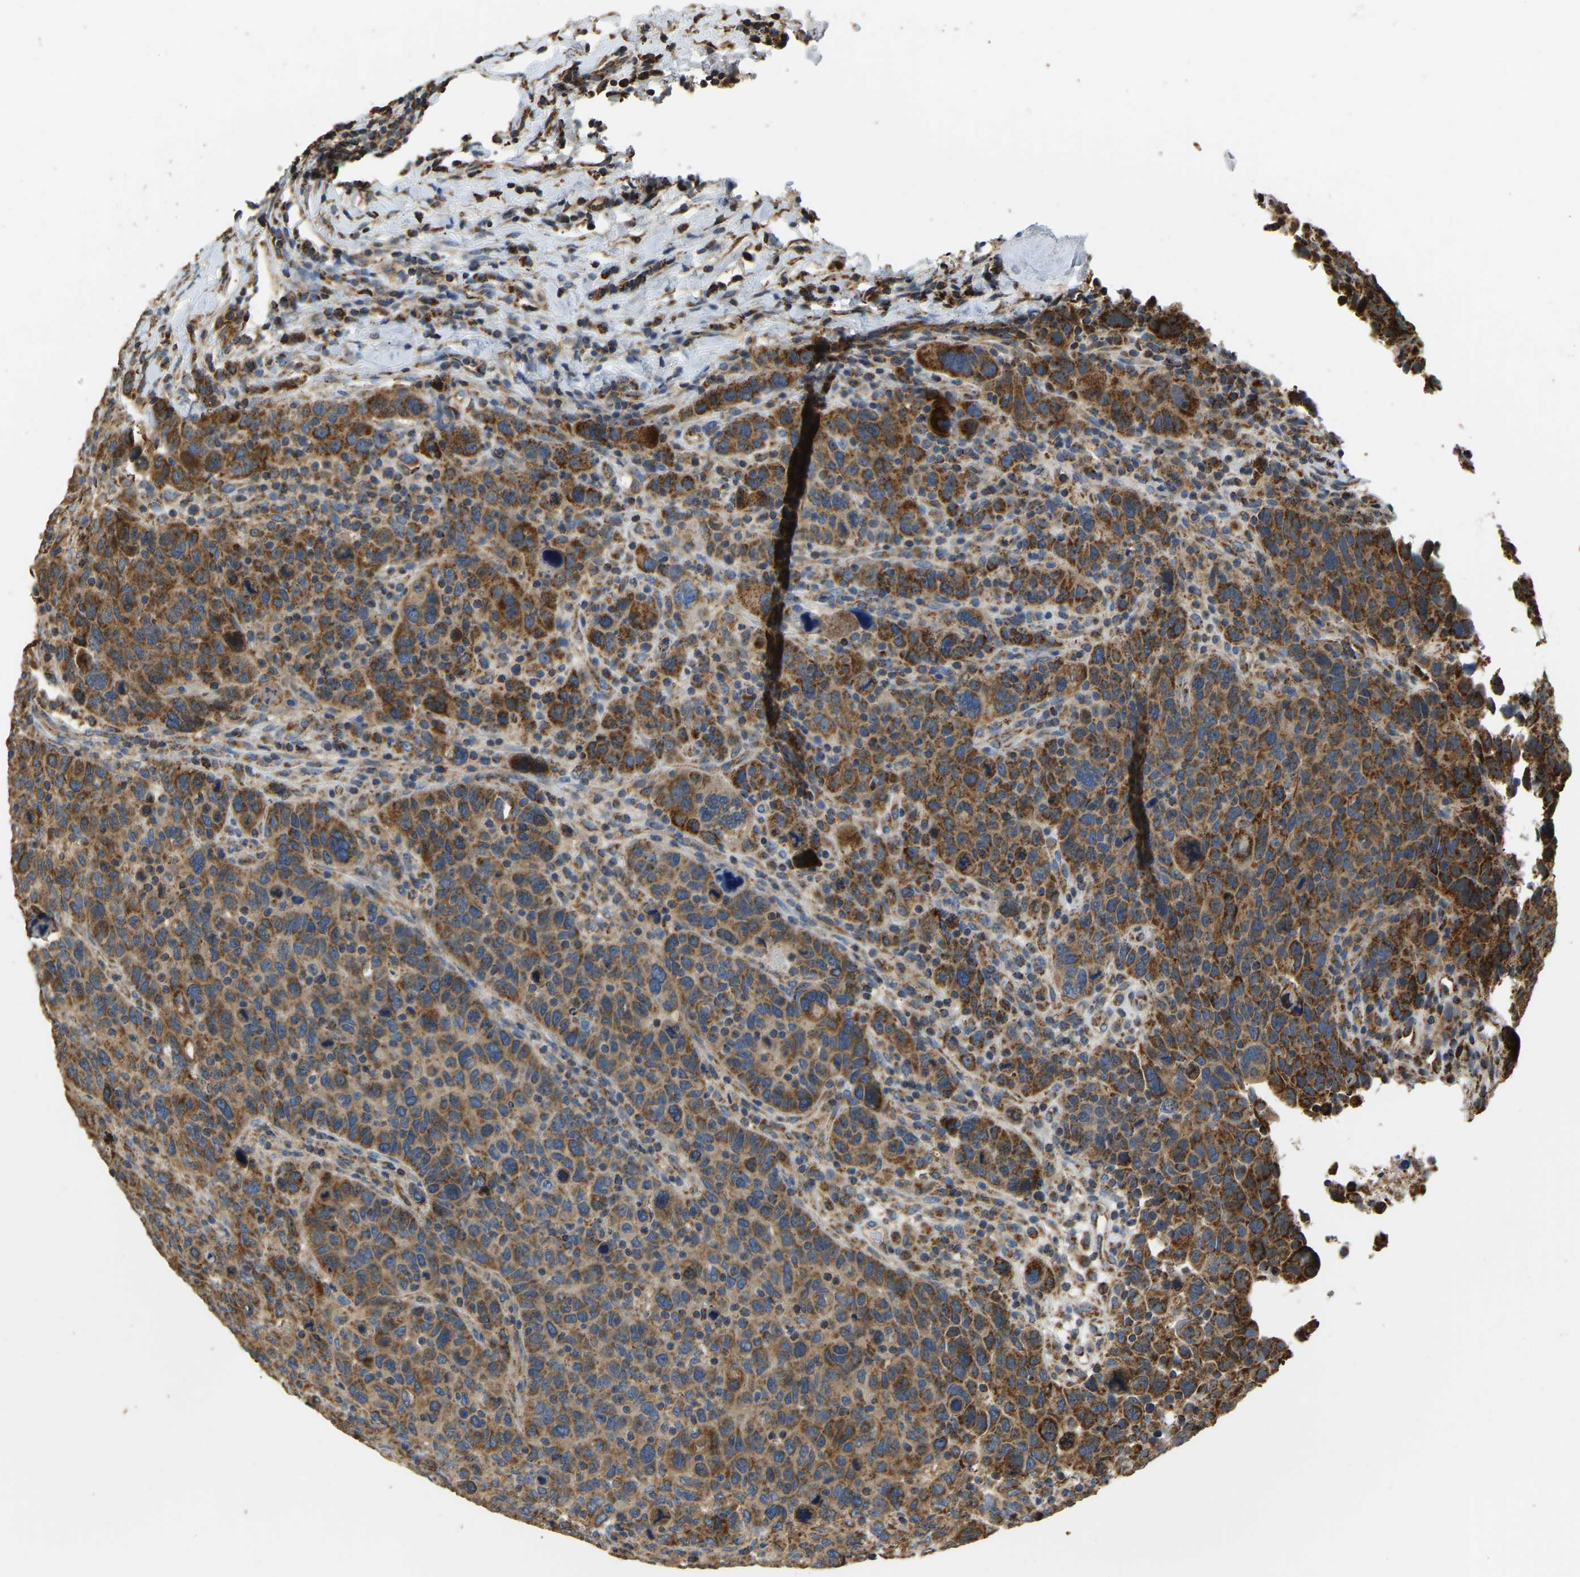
{"staining": {"intensity": "strong", "quantity": ">75%", "location": "cytoplasmic/membranous"}, "tissue": "breast cancer", "cell_type": "Tumor cells", "image_type": "cancer", "snomed": [{"axis": "morphology", "description": "Duct carcinoma"}, {"axis": "topography", "description": "Breast"}], "caption": "Immunohistochemistry (IHC) image of neoplastic tissue: human breast invasive ductal carcinoma stained using immunohistochemistry (IHC) reveals high levels of strong protein expression localized specifically in the cytoplasmic/membranous of tumor cells, appearing as a cytoplasmic/membranous brown color.", "gene": "TUFM", "patient": {"sex": "female", "age": 37}}